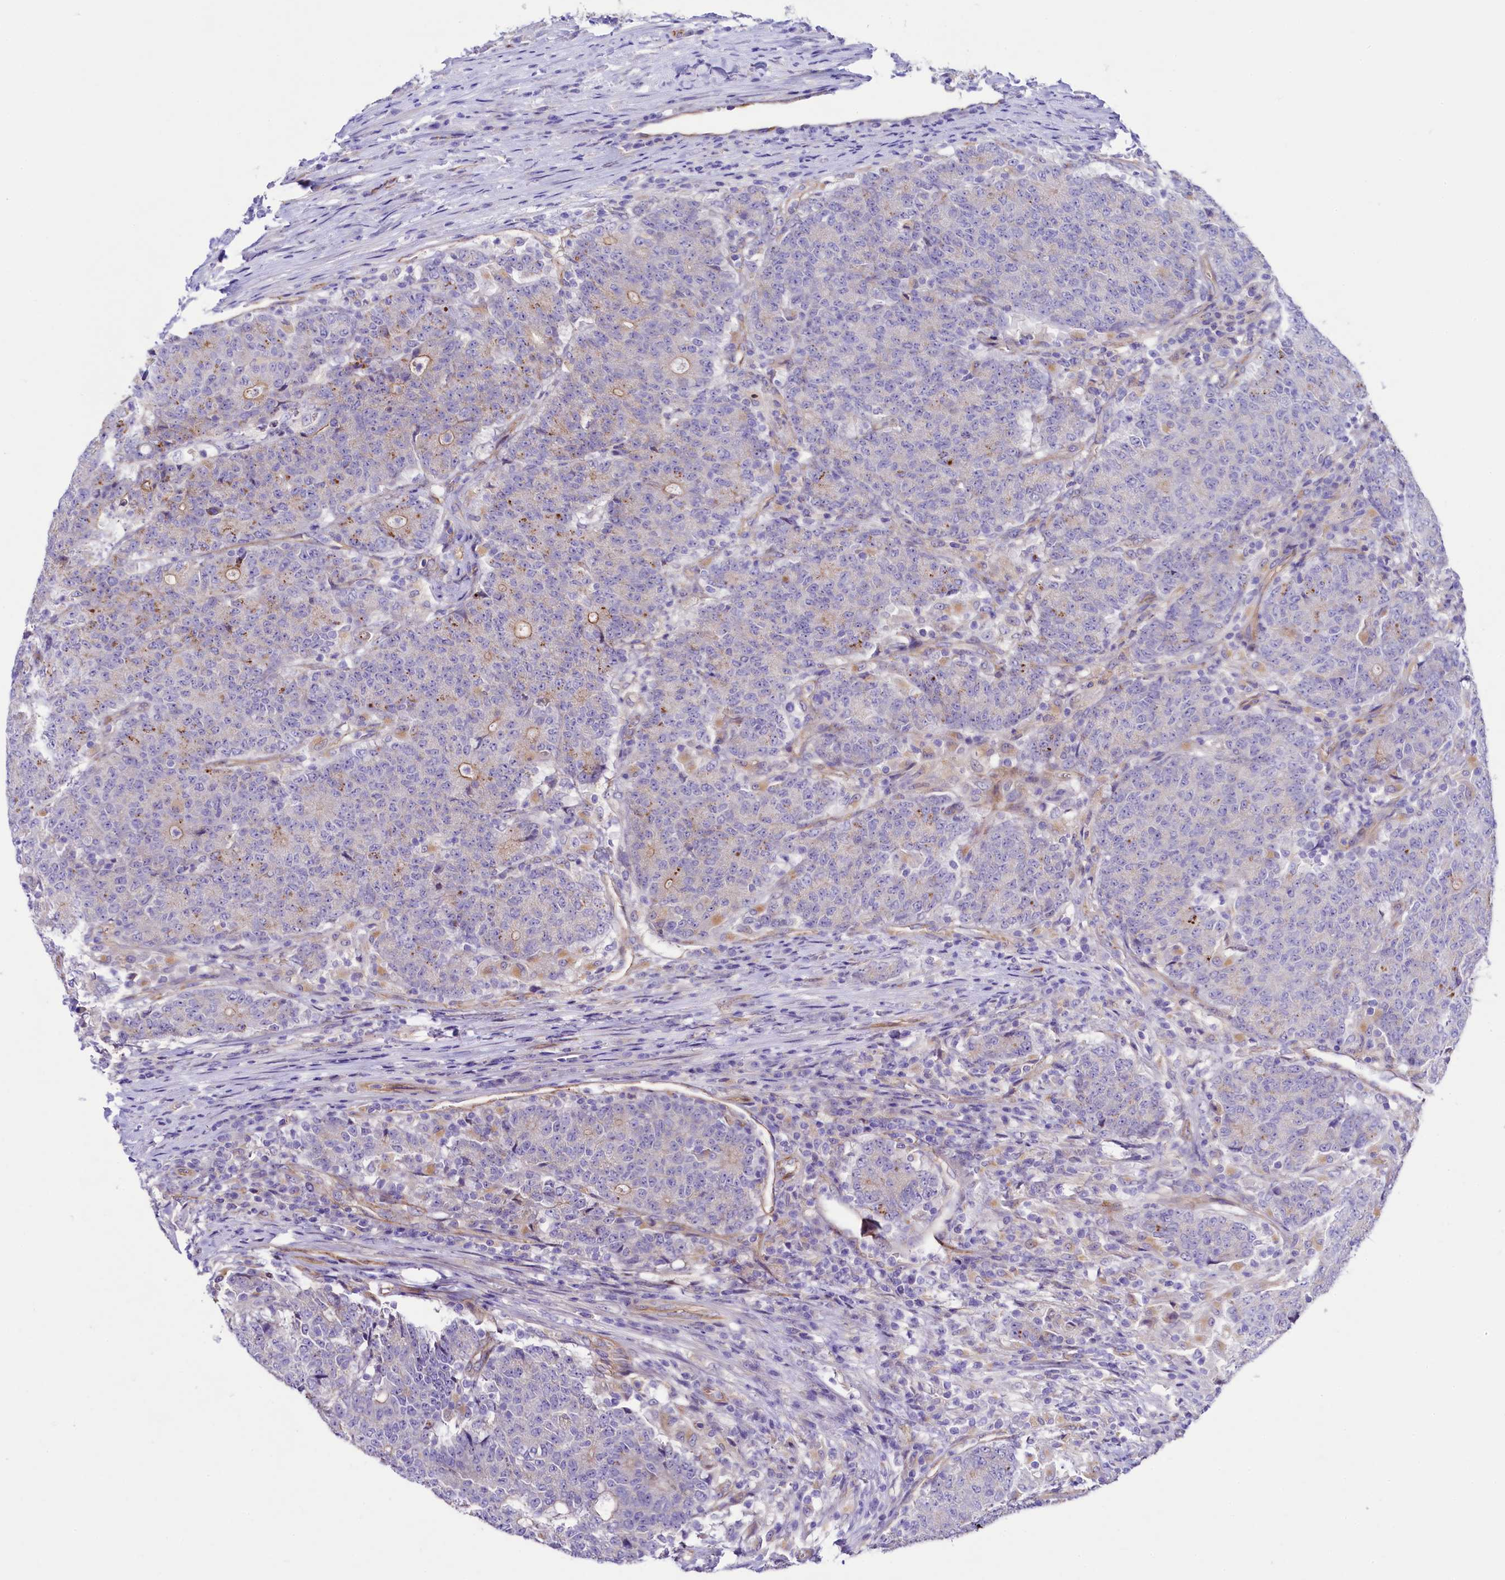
{"staining": {"intensity": "moderate", "quantity": "<25%", "location": "cytoplasmic/membranous"}, "tissue": "colorectal cancer", "cell_type": "Tumor cells", "image_type": "cancer", "snomed": [{"axis": "morphology", "description": "Adenocarcinoma, NOS"}, {"axis": "topography", "description": "Colon"}], "caption": "Adenocarcinoma (colorectal) stained with a protein marker displays moderate staining in tumor cells.", "gene": "SLF1", "patient": {"sex": "female", "age": 75}}